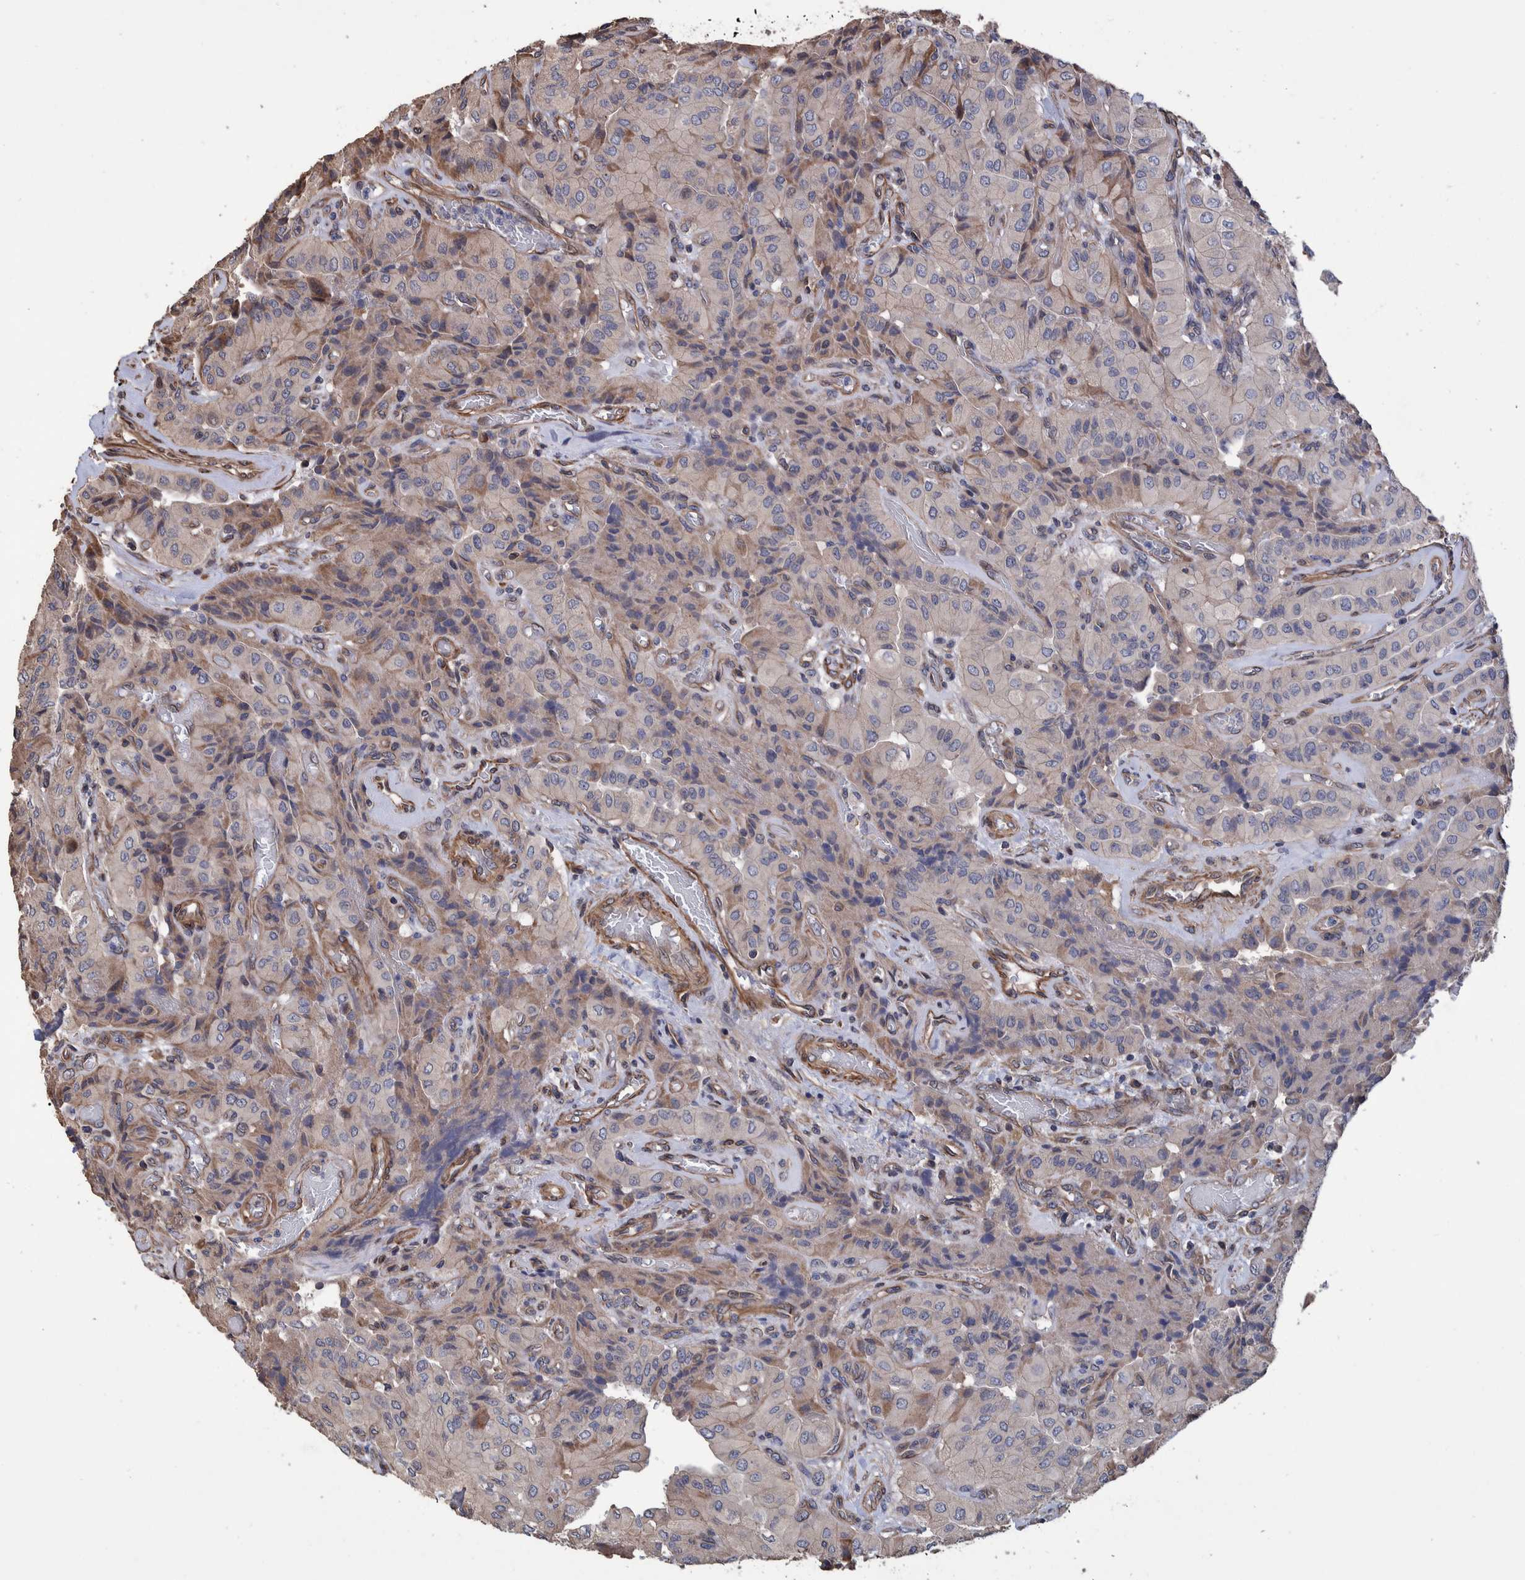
{"staining": {"intensity": "weak", "quantity": "25%-75%", "location": "cytoplasmic/membranous"}, "tissue": "thyroid cancer", "cell_type": "Tumor cells", "image_type": "cancer", "snomed": [{"axis": "morphology", "description": "Papillary adenocarcinoma, NOS"}, {"axis": "topography", "description": "Thyroid gland"}], "caption": "Tumor cells display low levels of weak cytoplasmic/membranous expression in approximately 25%-75% of cells in thyroid papillary adenocarcinoma.", "gene": "SLC45A4", "patient": {"sex": "female", "age": 59}}